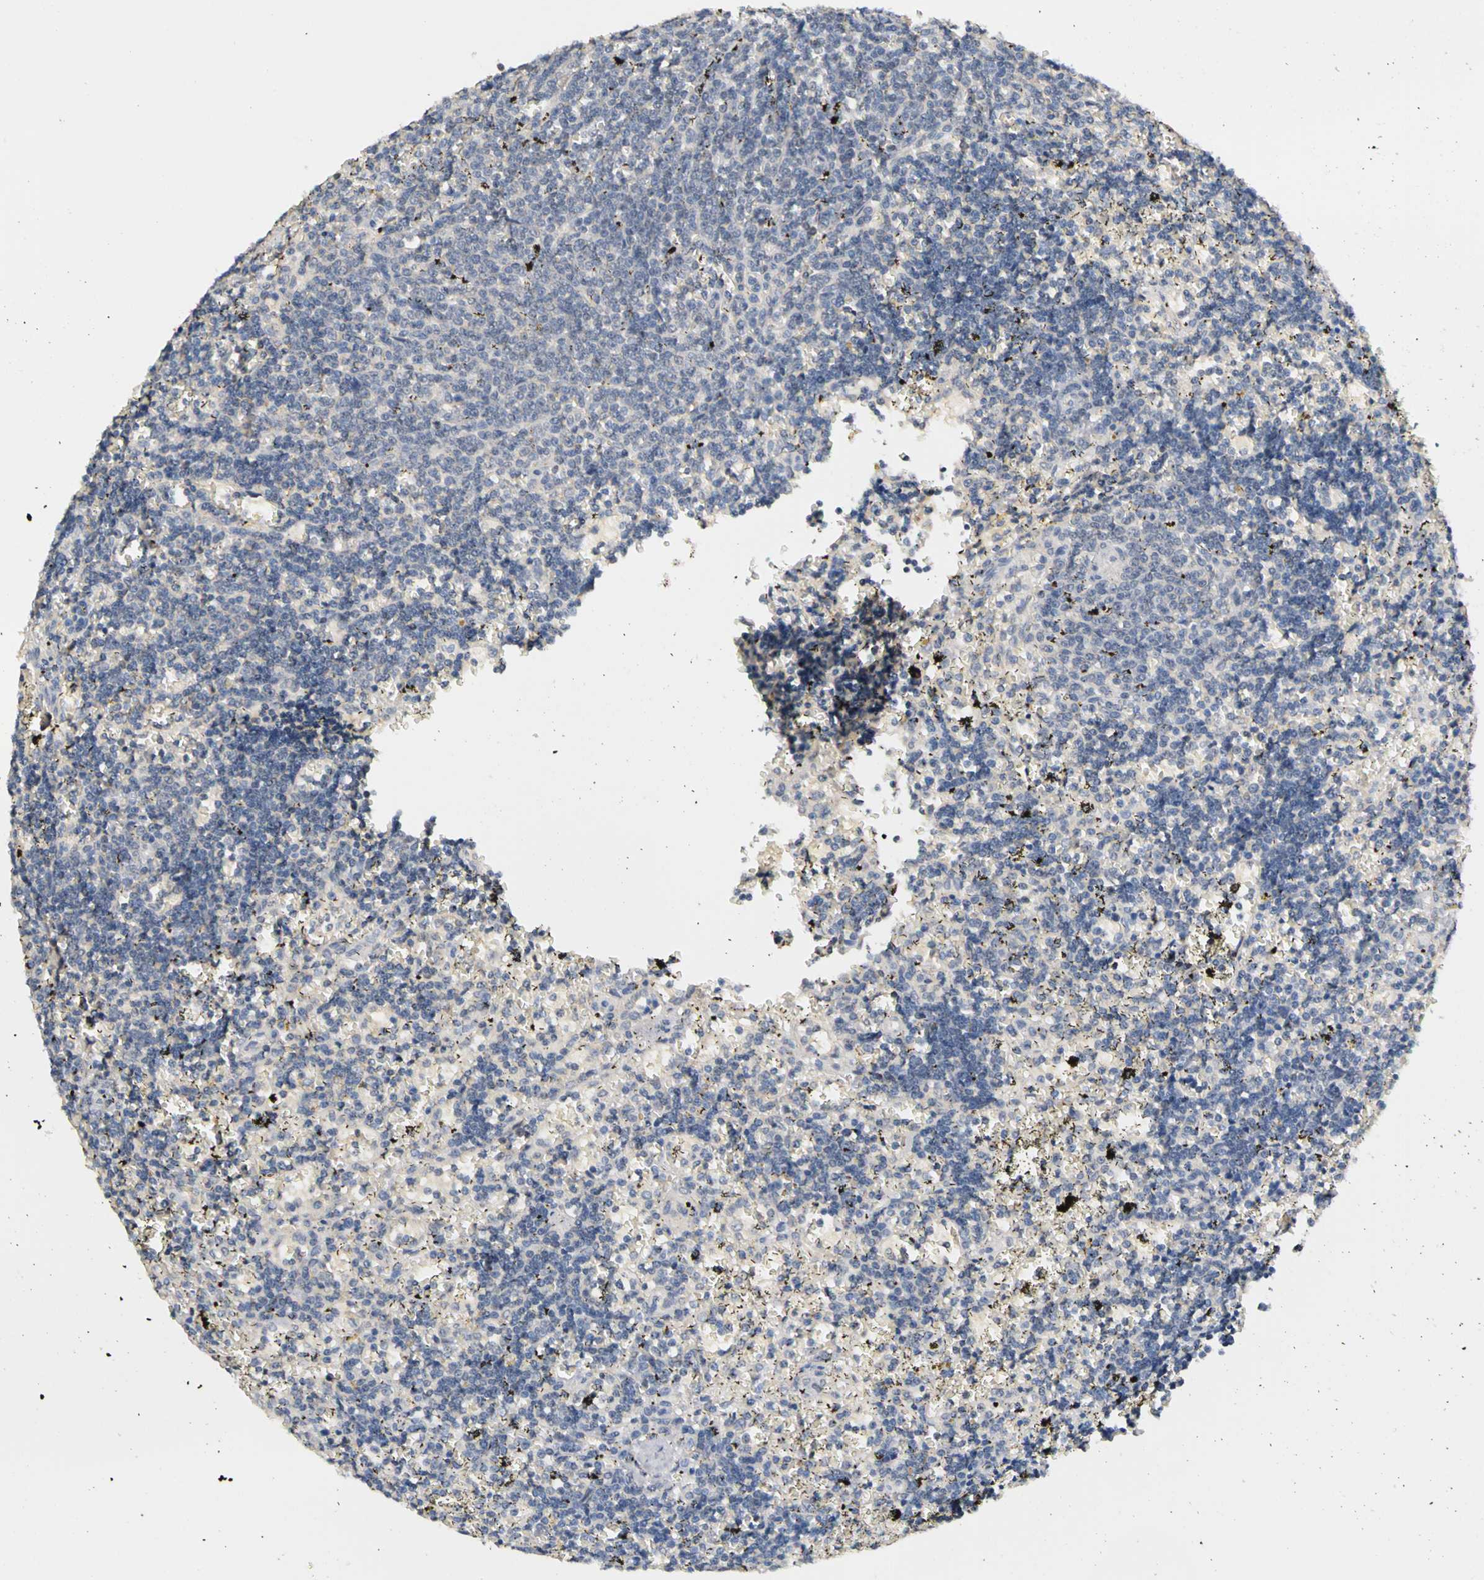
{"staining": {"intensity": "negative", "quantity": "none", "location": "none"}, "tissue": "lymphoma", "cell_type": "Tumor cells", "image_type": "cancer", "snomed": [{"axis": "morphology", "description": "Malignant lymphoma, non-Hodgkin's type, Low grade"}, {"axis": "topography", "description": "Spleen"}], "caption": "Immunohistochemical staining of human low-grade malignant lymphoma, non-Hodgkin's type reveals no significant staining in tumor cells.", "gene": "PGR", "patient": {"sex": "male", "age": 60}}